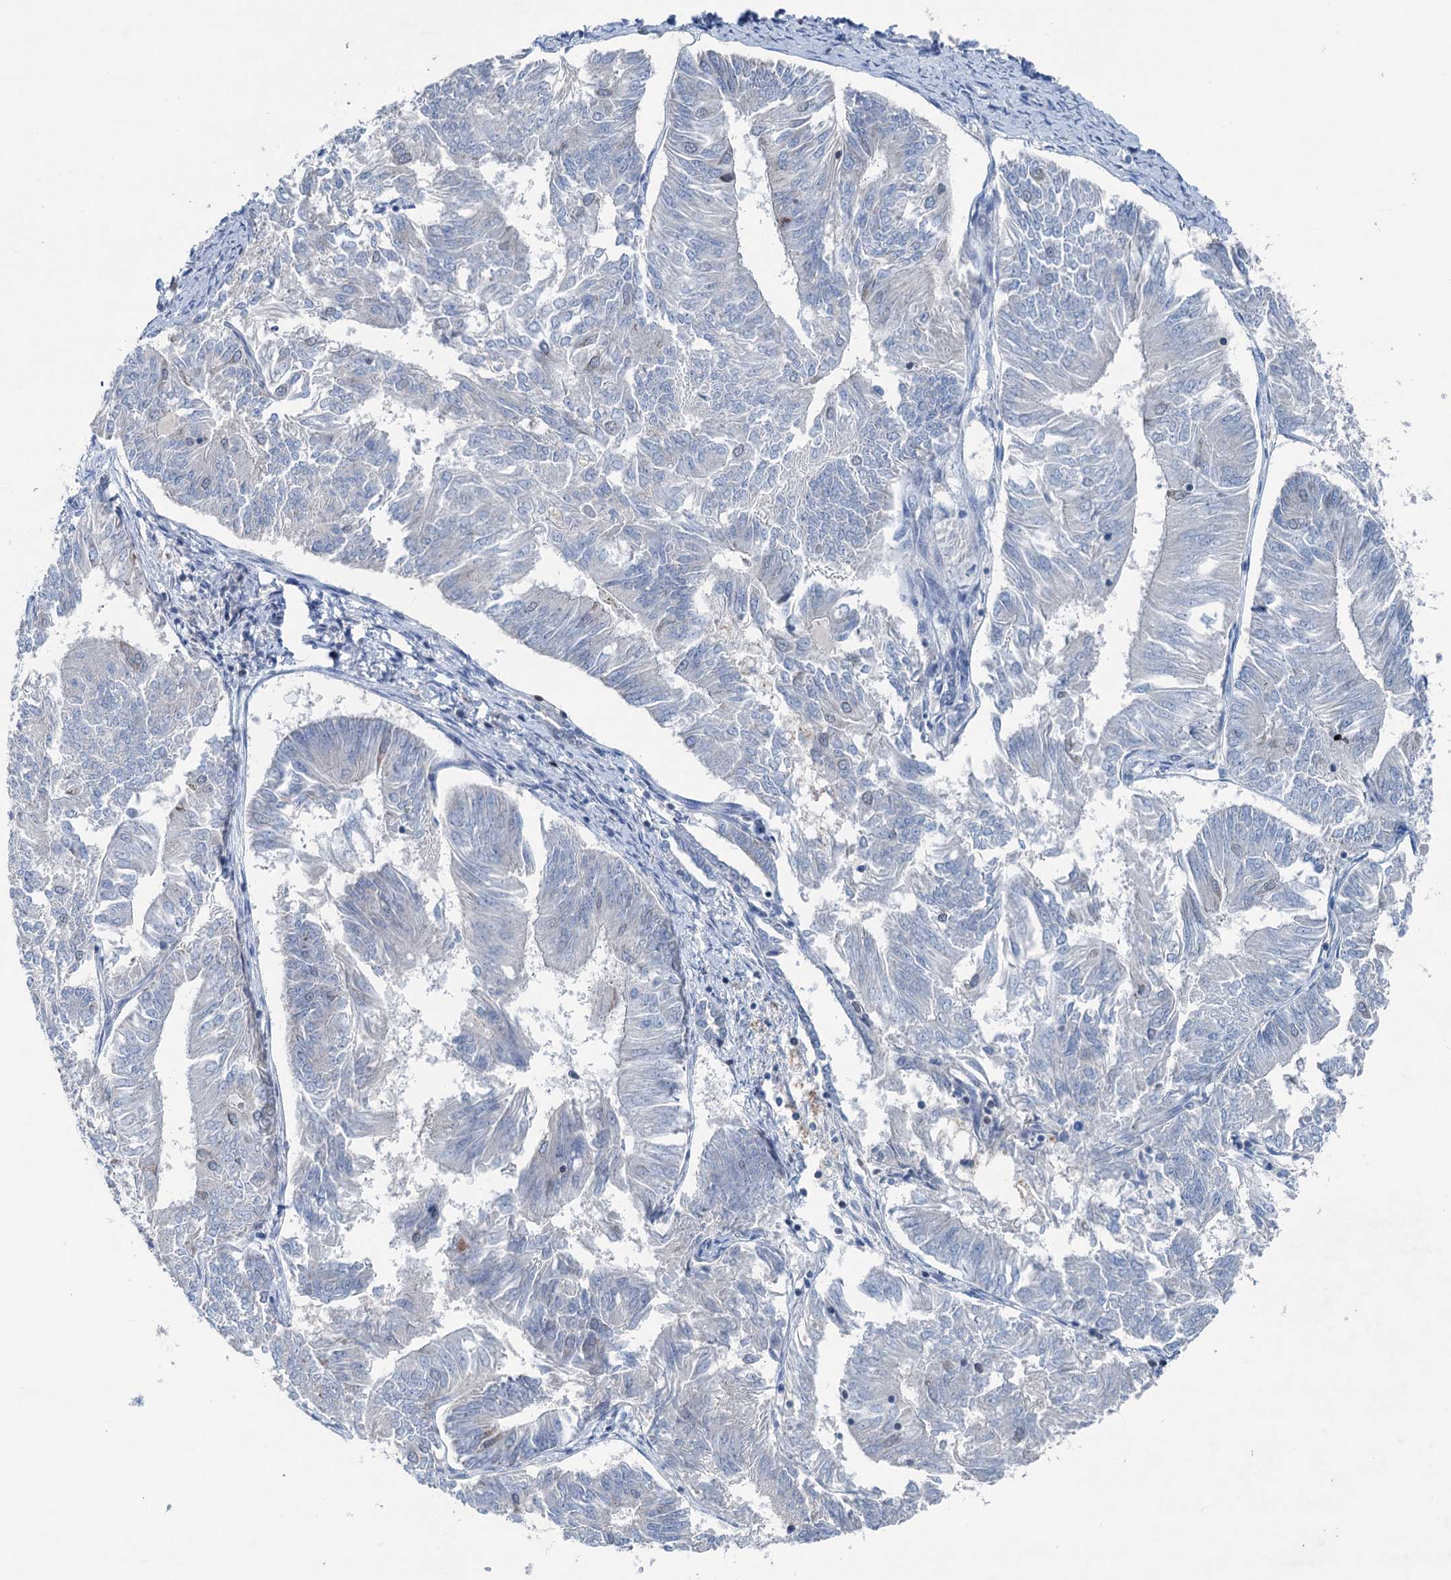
{"staining": {"intensity": "negative", "quantity": "none", "location": "none"}, "tissue": "endometrial cancer", "cell_type": "Tumor cells", "image_type": "cancer", "snomed": [{"axis": "morphology", "description": "Adenocarcinoma, NOS"}, {"axis": "topography", "description": "Endometrium"}], "caption": "Tumor cells show no significant staining in adenocarcinoma (endometrial).", "gene": "ELP4", "patient": {"sex": "female", "age": 58}}